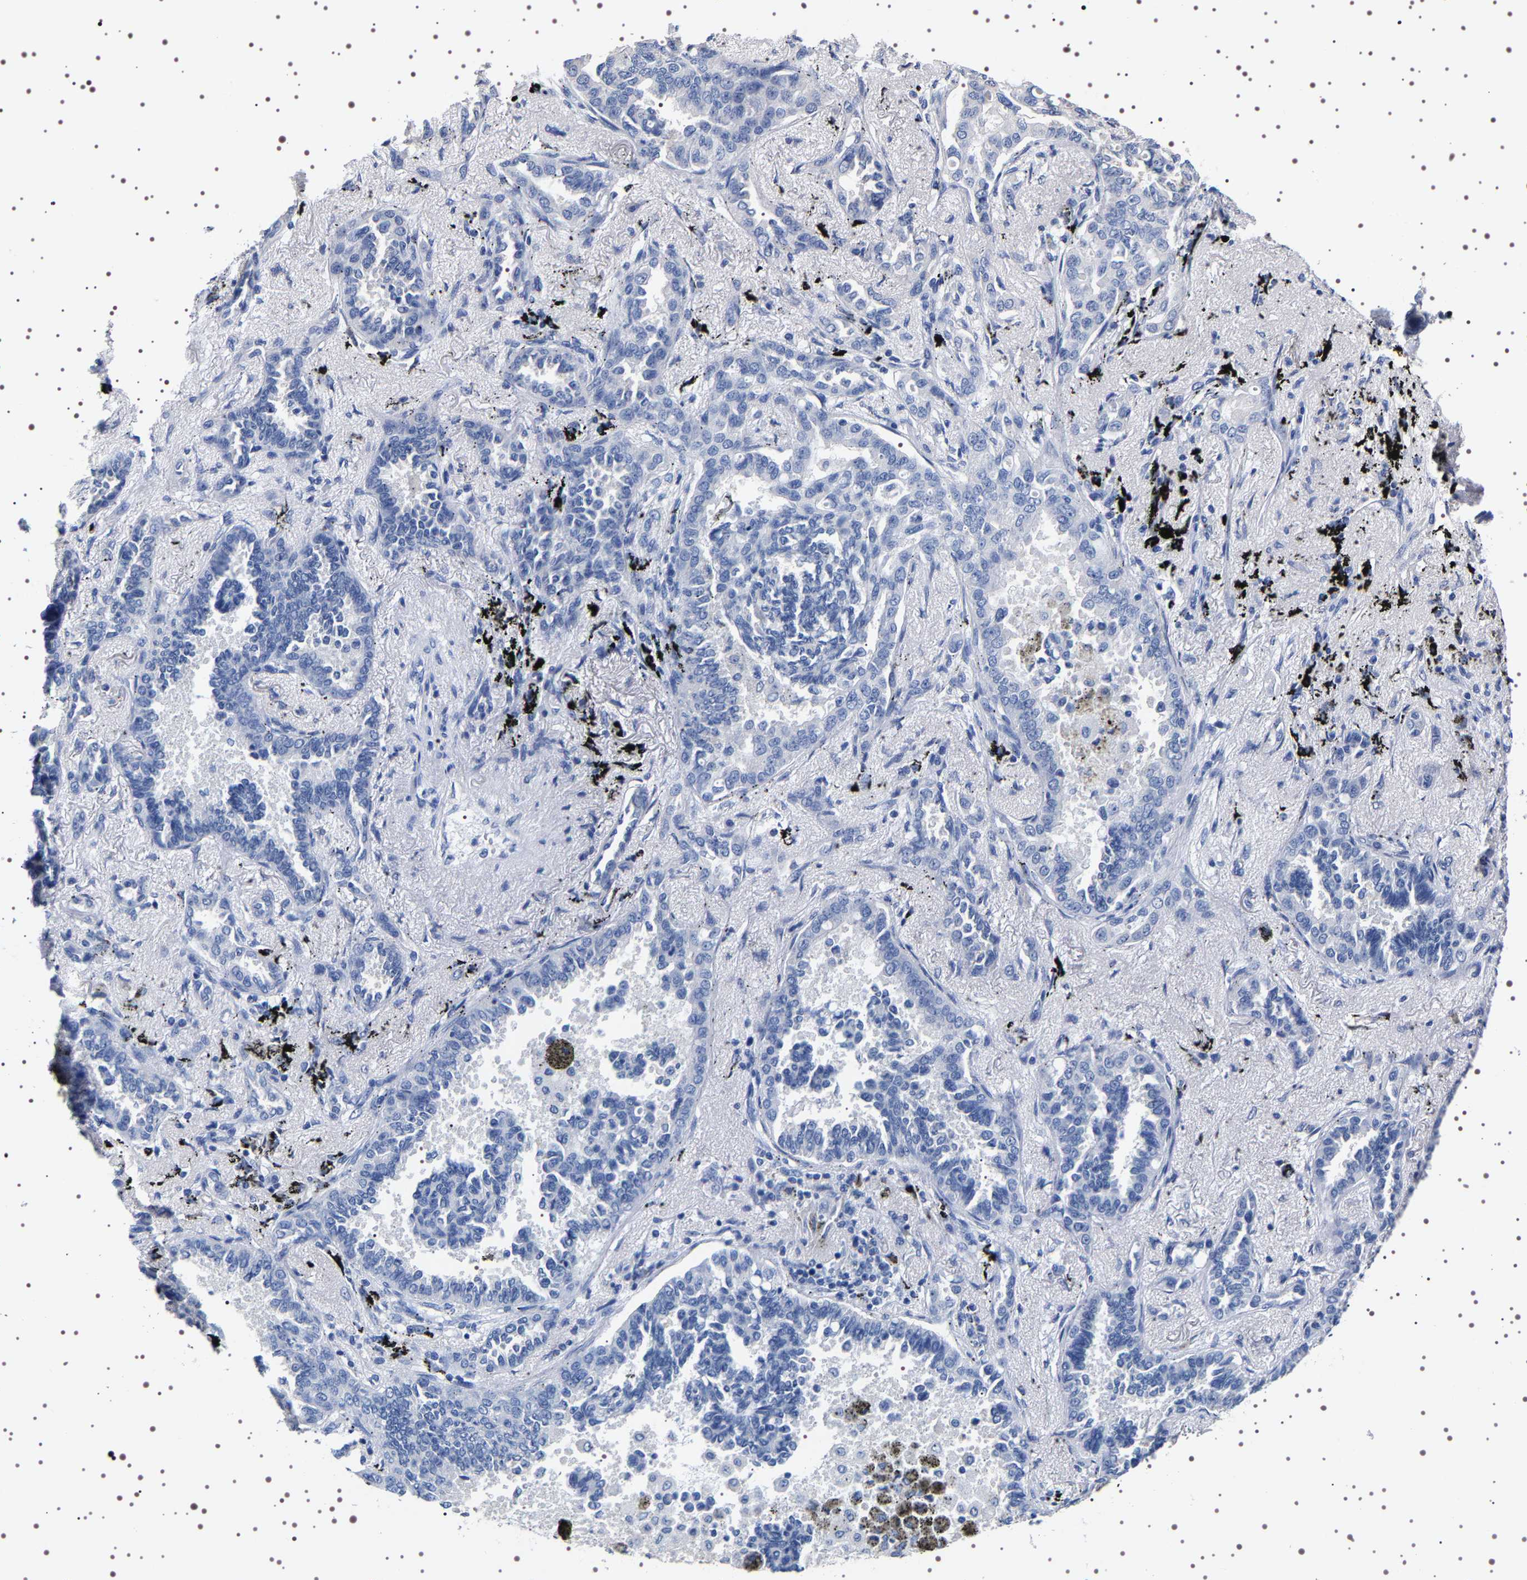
{"staining": {"intensity": "negative", "quantity": "none", "location": "none"}, "tissue": "lung cancer", "cell_type": "Tumor cells", "image_type": "cancer", "snomed": [{"axis": "morphology", "description": "Adenocarcinoma, NOS"}, {"axis": "topography", "description": "Lung"}], "caption": "Tumor cells show no significant positivity in lung cancer.", "gene": "UBQLN3", "patient": {"sex": "male", "age": 59}}